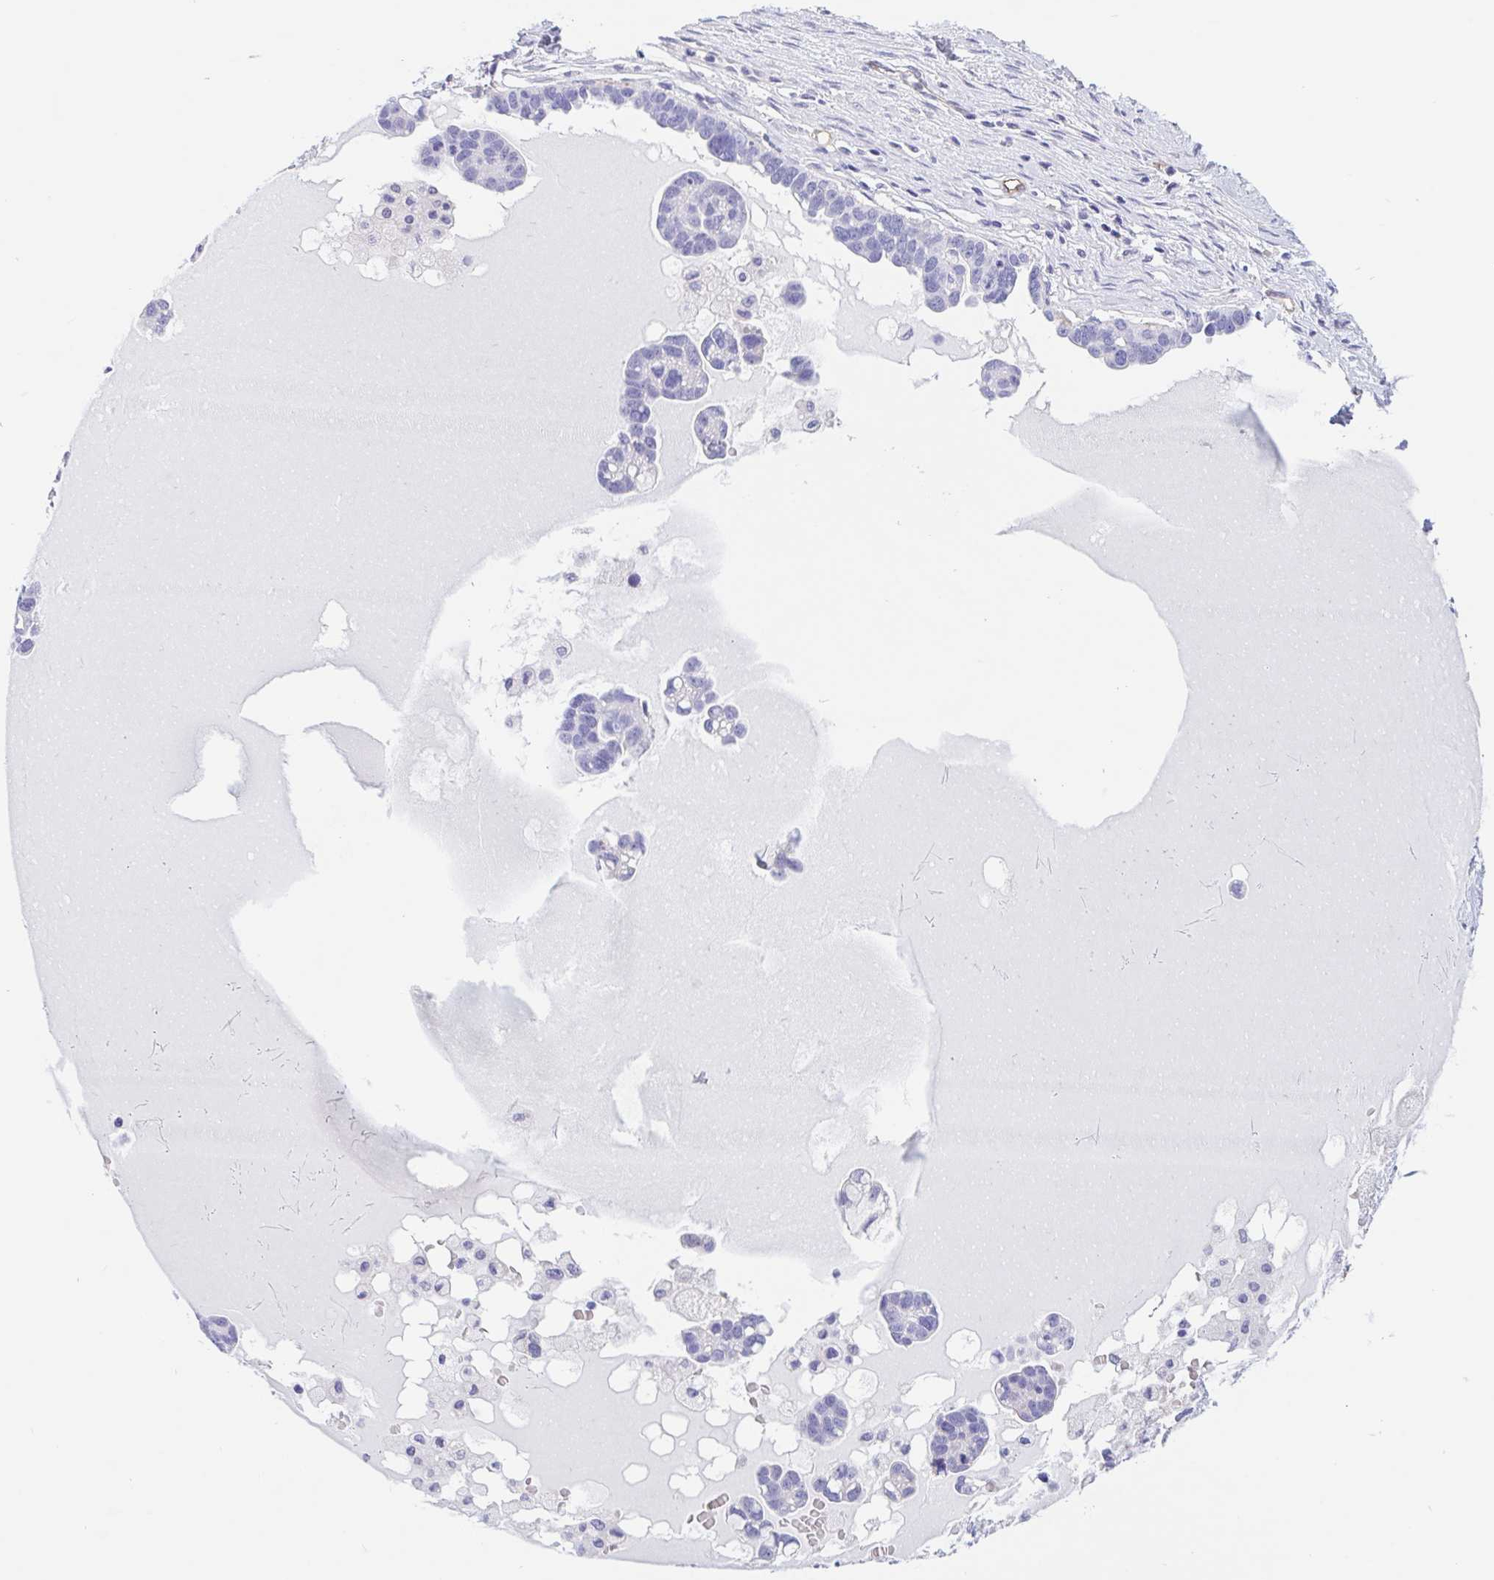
{"staining": {"intensity": "negative", "quantity": "none", "location": "none"}, "tissue": "ovarian cancer", "cell_type": "Tumor cells", "image_type": "cancer", "snomed": [{"axis": "morphology", "description": "Cystadenocarcinoma, serous, NOS"}, {"axis": "topography", "description": "Ovary"}], "caption": "Immunohistochemistry (IHC) image of serous cystadenocarcinoma (ovarian) stained for a protein (brown), which reveals no expression in tumor cells. (Immunohistochemistry, brightfield microscopy, high magnification).", "gene": "LIMCH1", "patient": {"sex": "female", "age": 54}}